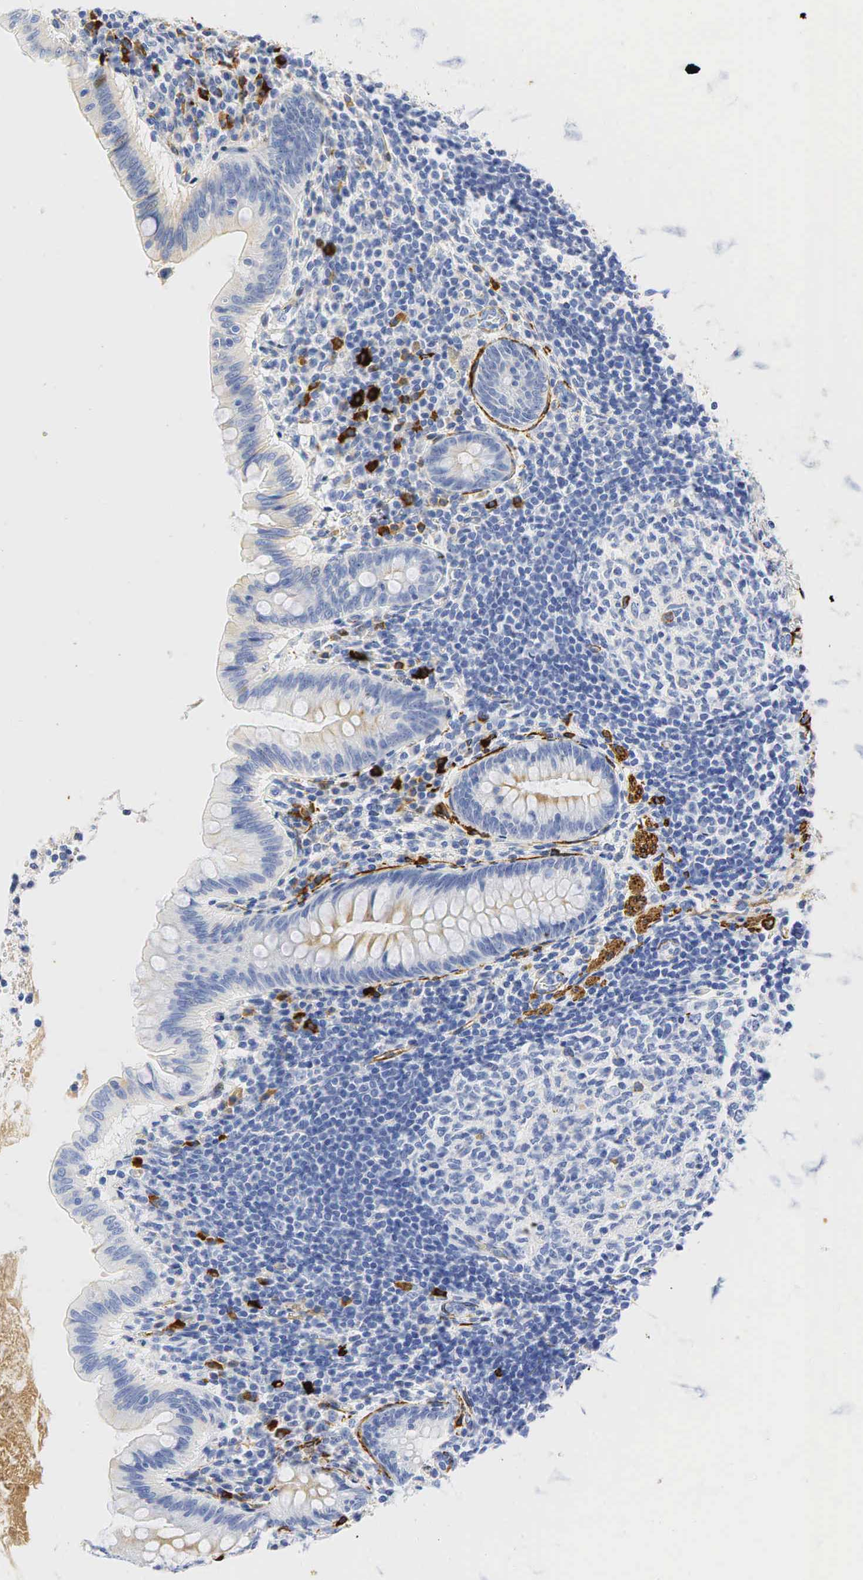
{"staining": {"intensity": "negative", "quantity": "none", "location": "none"}, "tissue": "appendix", "cell_type": "Glandular cells", "image_type": "normal", "snomed": [{"axis": "morphology", "description": "Normal tissue, NOS"}, {"axis": "topography", "description": "Appendix"}], "caption": "High power microscopy photomicrograph of an immunohistochemistry image of unremarkable appendix, revealing no significant staining in glandular cells.", "gene": "ACTA1", "patient": {"sex": "female", "age": 34}}